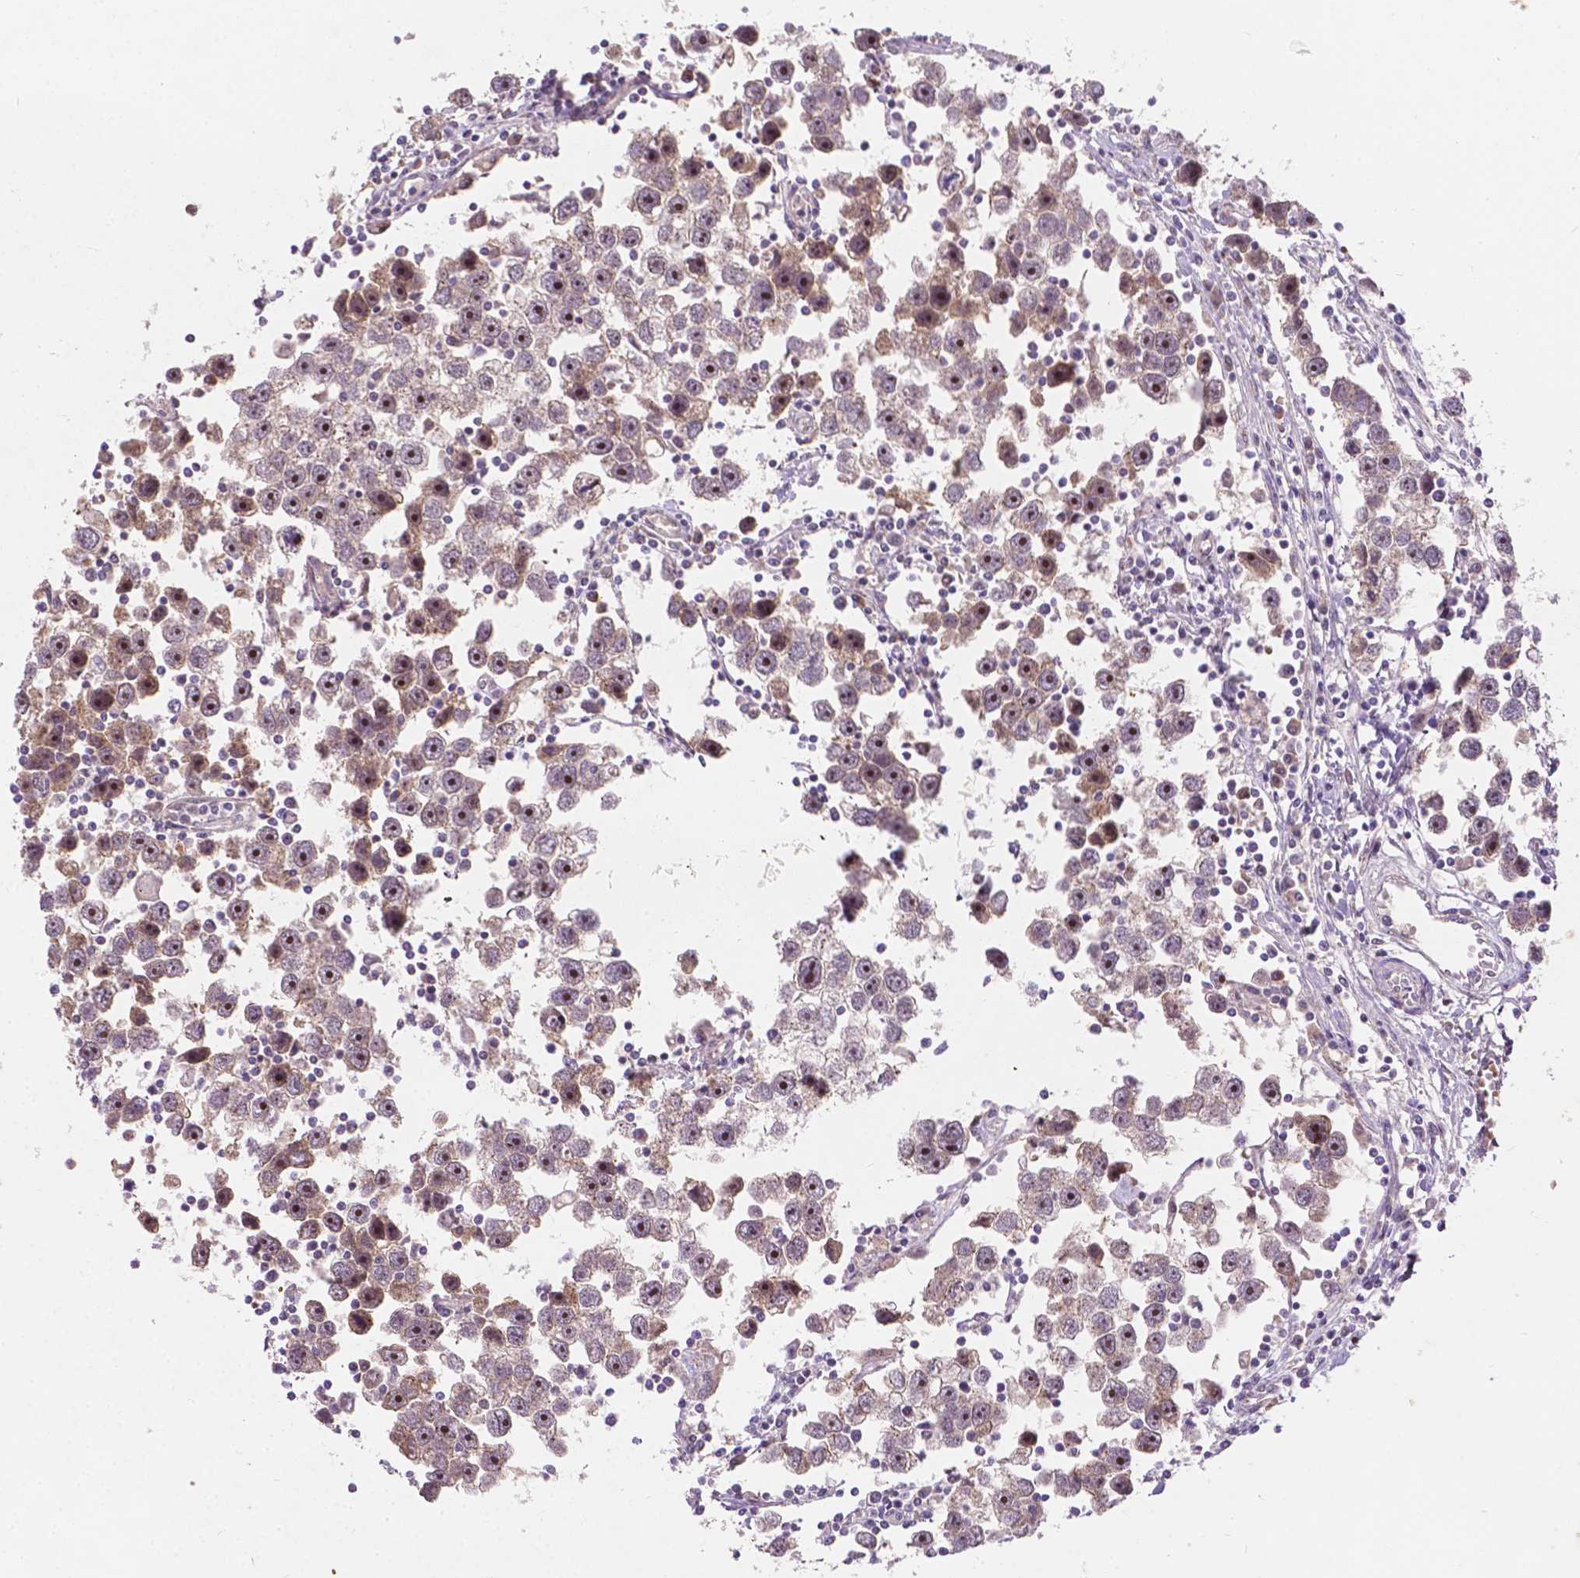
{"staining": {"intensity": "moderate", "quantity": "25%-75%", "location": "cytoplasmic/membranous,nuclear"}, "tissue": "testis cancer", "cell_type": "Tumor cells", "image_type": "cancer", "snomed": [{"axis": "morphology", "description": "Seminoma, NOS"}, {"axis": "topography", "description": "Testis"}], "caption": "Protein analysis of testis cancer tissue shows moderate cytoplasmic/membranous and nuclear staining in approximately 25%-75% of tumor cells.", "gene": "DUSP16", "patient": {"sex": "male", "age": 30}}